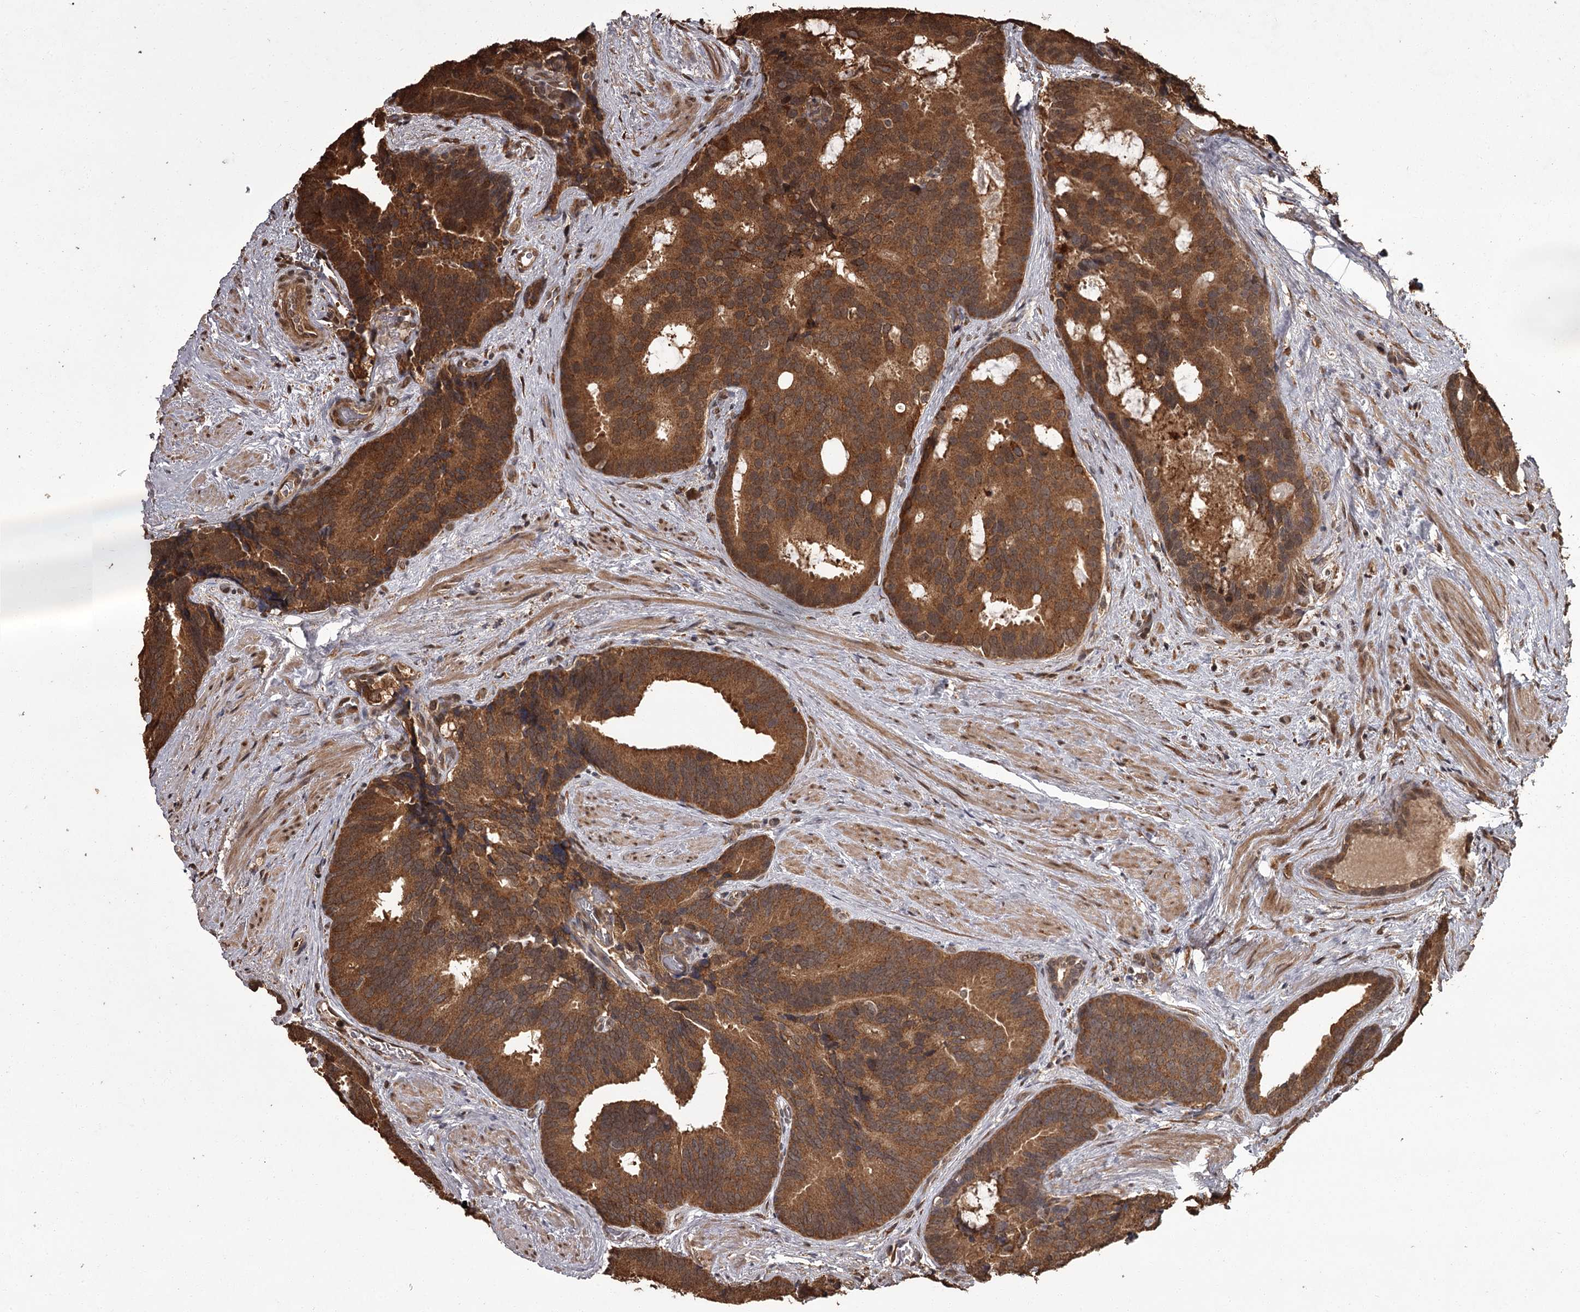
{"staining": {"intensity": "strong", "quantity": ">75%", "location": "cytoplasmic/membranous"}, "tissue": "prostate cancer", "cell_type": "Tumor cells", "image_type": "cancer", "snomed": [{"axis": "morphology", "description": "Adenocarcinoma, Low grade"}, {"axis": "topography", "description": "Prostate"}], "caption": "A histopathology image of human prostate cancer (low-grade adenocarcinoma) stained for a protein displays strong cytoplasmic/membranous brown staining in tumor cells.", "gene": "NPRL2", "patient": {"sex": "male", "age": 71}}